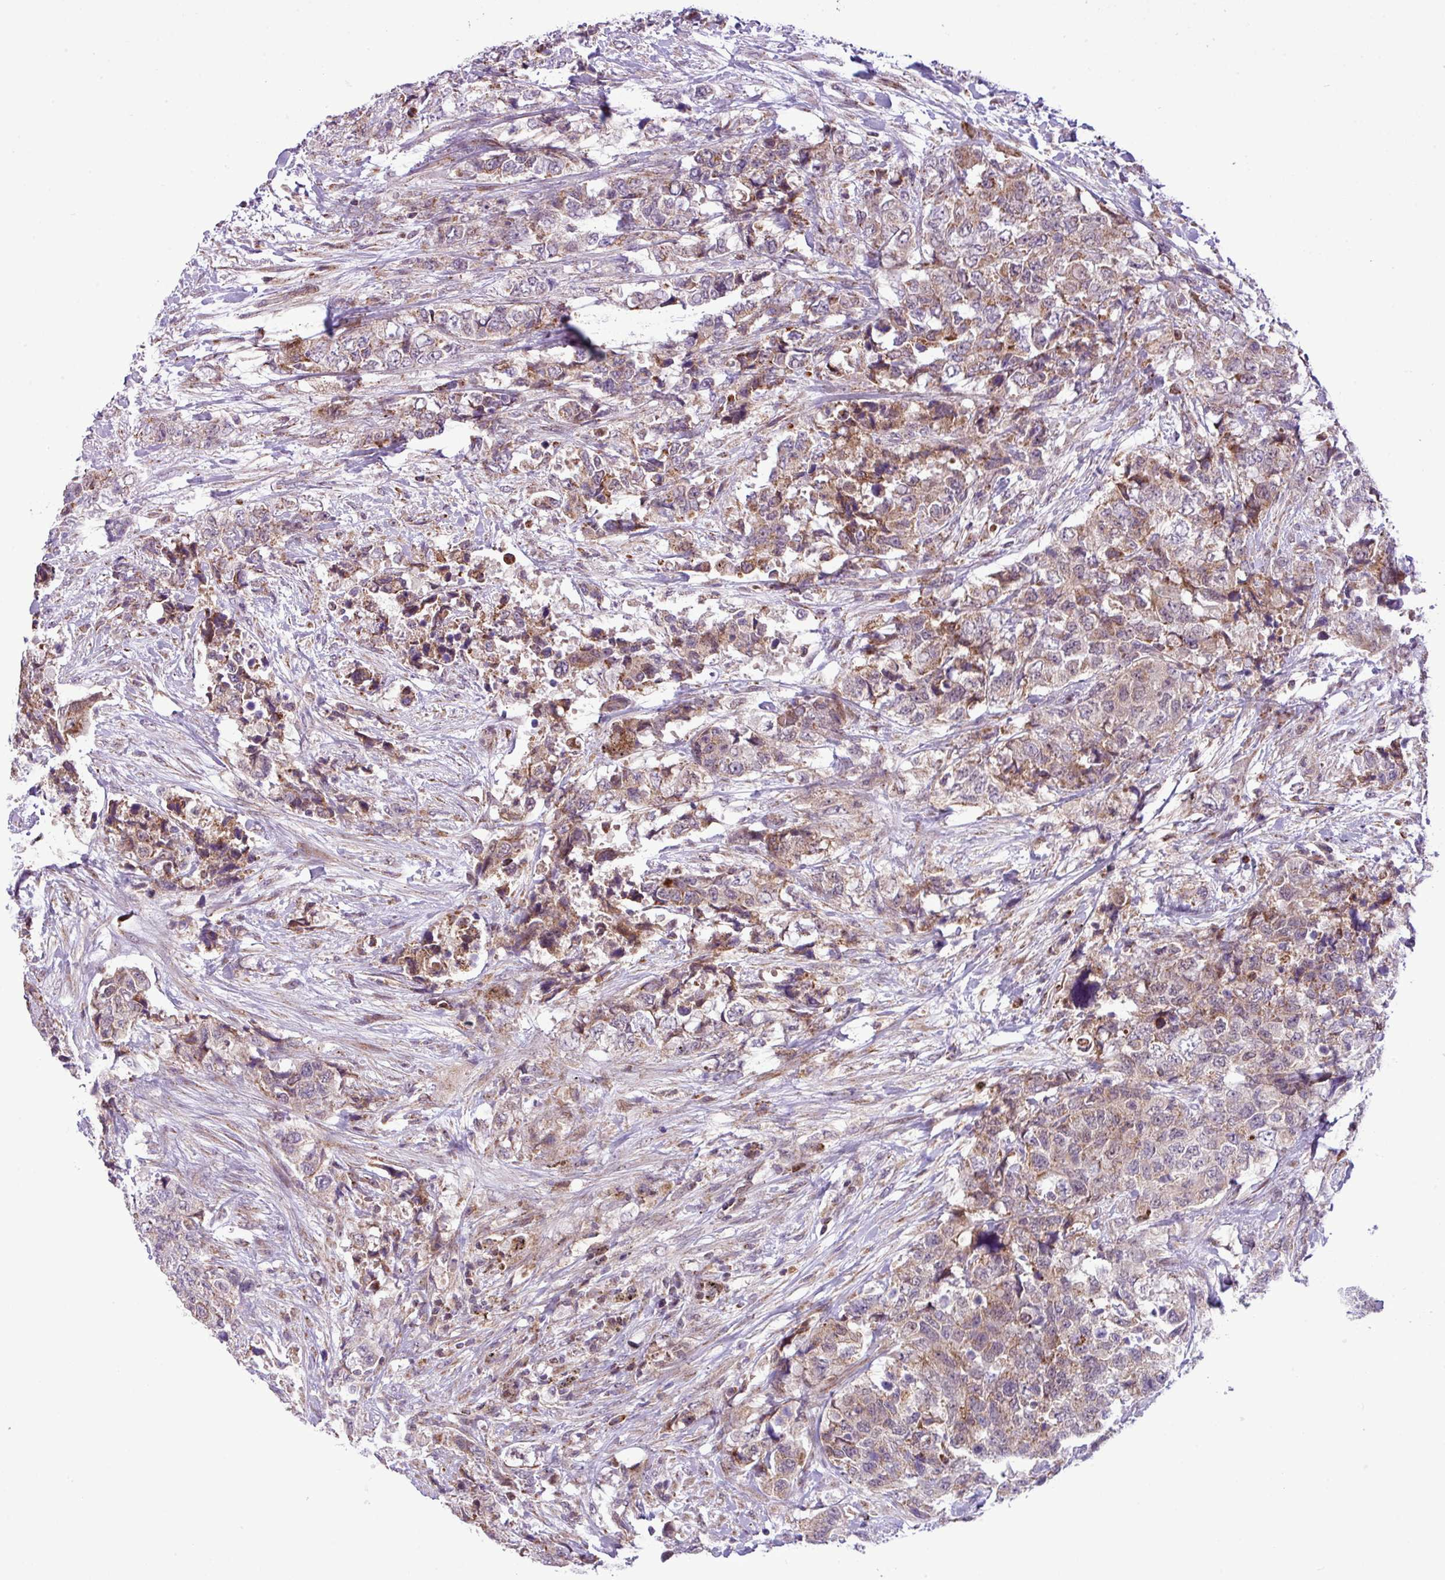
{"staining": {"intensity": "moderate", "quantity": "25%-75%", "location": "cytoplasmic/membranous"}, "tissue": "urothelial cancer", "cell_type": "Tumor cells", "image_type": "cancer", "snomed": [{"axis": "morphology", "description": "Urothelial carcinoma, High grade"}, {"axis": "topography", "description": "Urinary bladder"}], "caption": "Moderate cytoplasmic/membranous staining for a protein is identified in approximately 25%-75% of tumor cells of urothelial cancer using IHC.", "gene": "B3GNT9", "patient": {"sex": "female", "age": 78}}